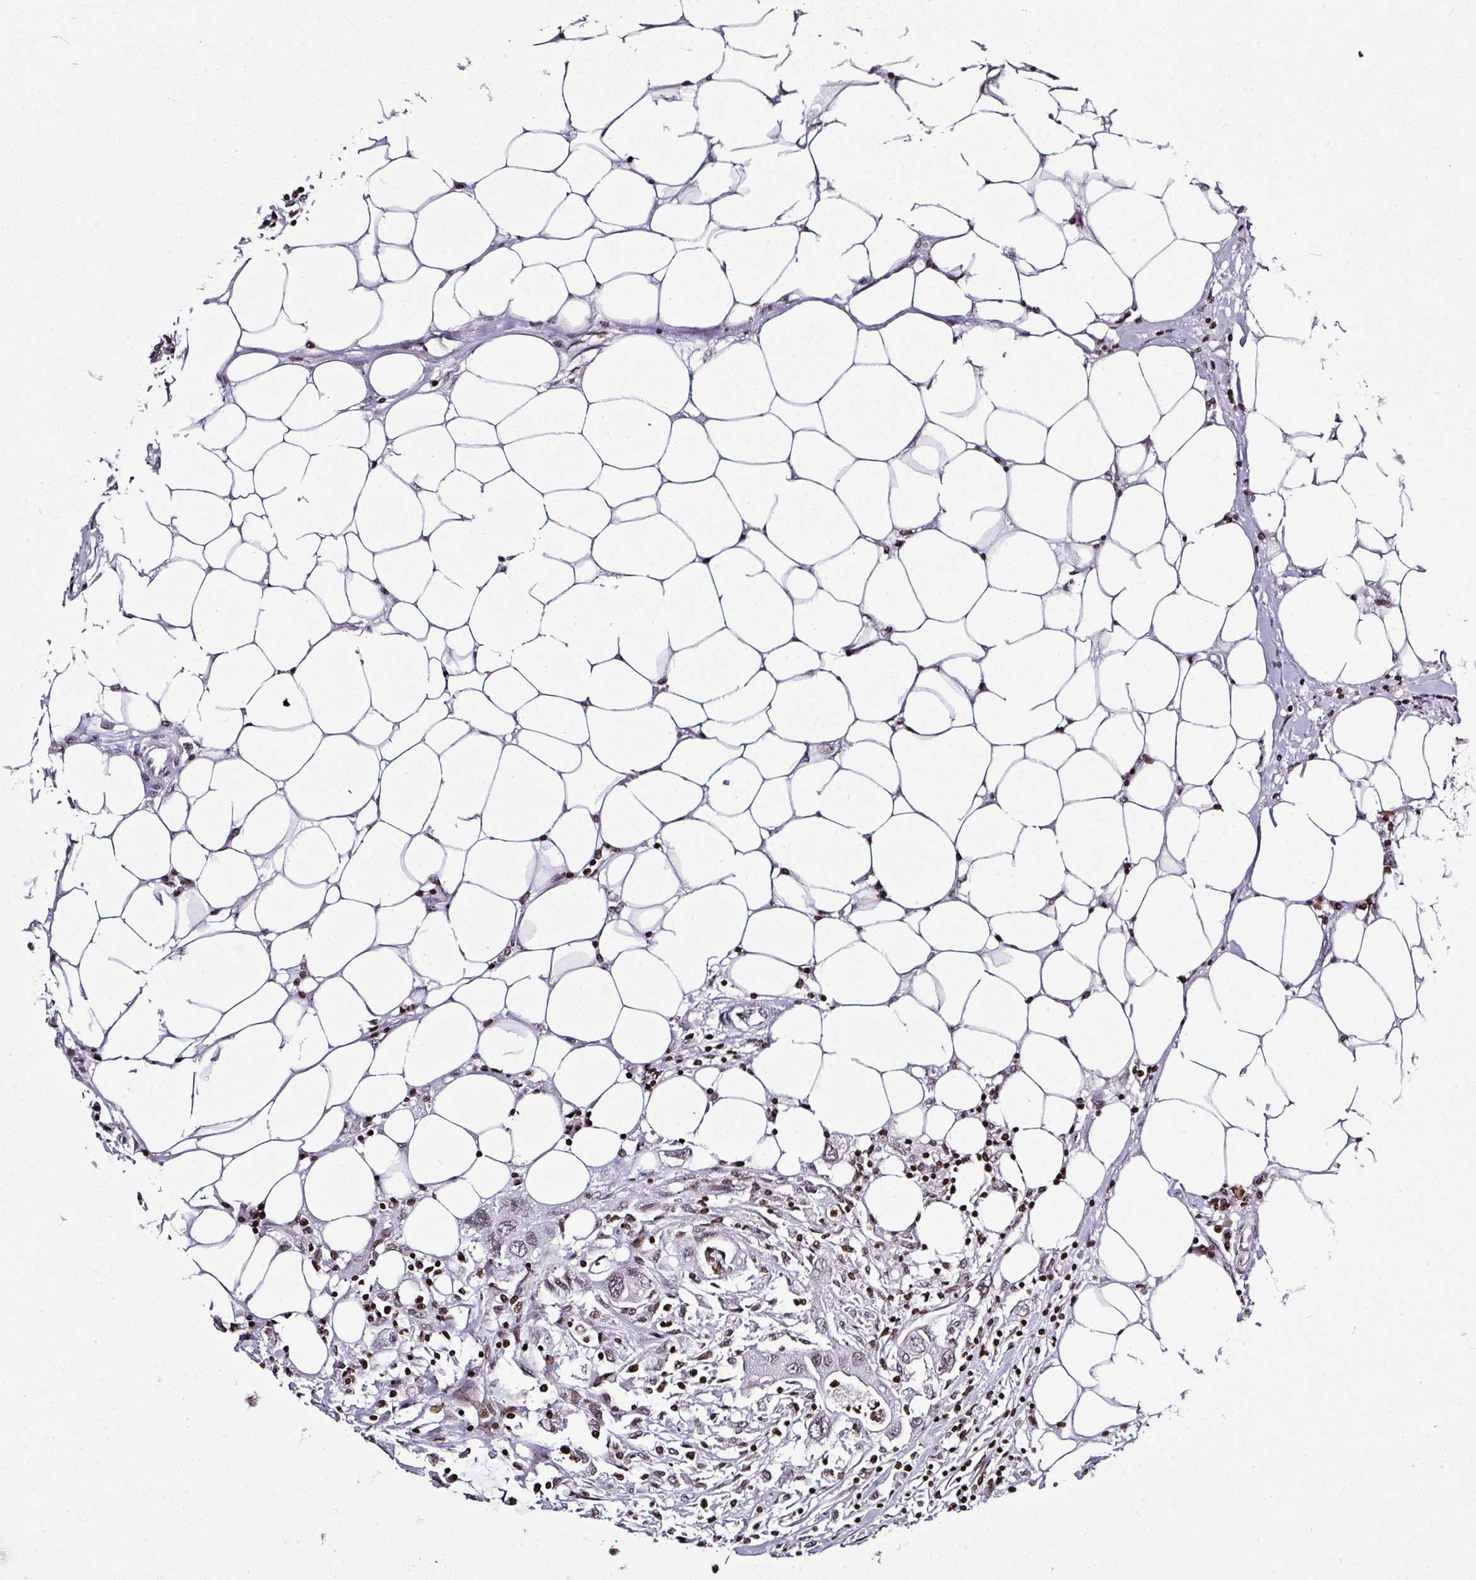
{"staining": {"intensity": "weak", "quantity": "<25%", "location": "nuclear"}, "tissue": "colorectal cancer", "cell_type": "Tumor cells", "image_type": "cancer", "snomed": [{"axis": "morphology", "description": "Adenocarcinoma, NOS"}, {"axis": "topography", "description": "Colon"}], "caption": "The histopathology image exhibits no significant expression in tumor cells of adenocarcinoma (colorectal).", "gene": "RASL11A", "patient": {"sex": "male", "age": 71}}